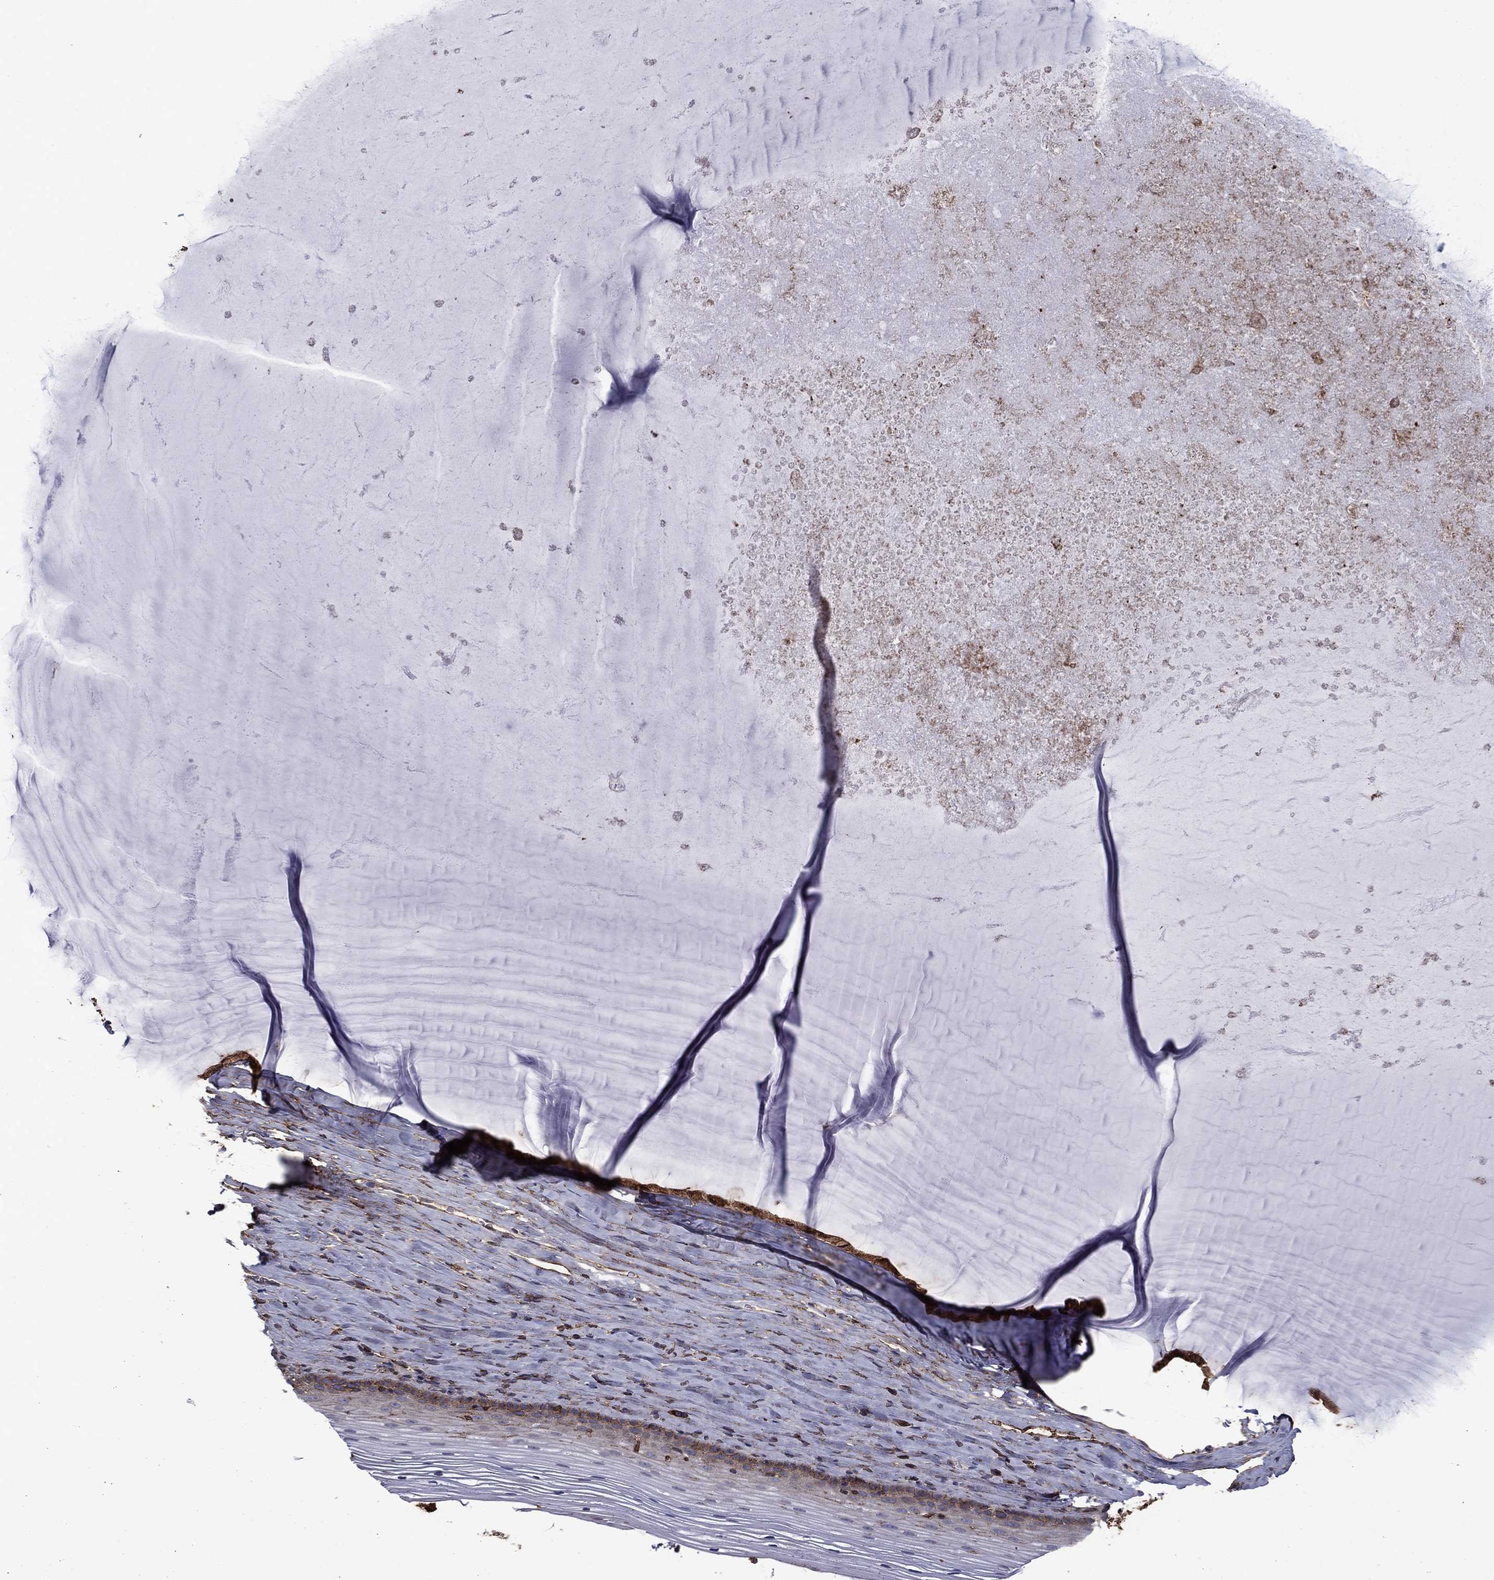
{"staining": {"intensity": "negative", "quantity": "none", "location": "none"}, "tissue": "cervix", "cell_type": "Squamous epithelial cells", "image_type": "normal", "snomed": [{"axis": "morphology", "description": "Normal tissue, NOS"}, {"axis": "topography", "description": "Cervix"}], "caption": "This is an immunohistochemistry (IHC) micrograph of benign human cervix. There is no staining in squamous epithelial cells.", "gene": "PLAU", "patient": {"sex": "female", "age": 40}}